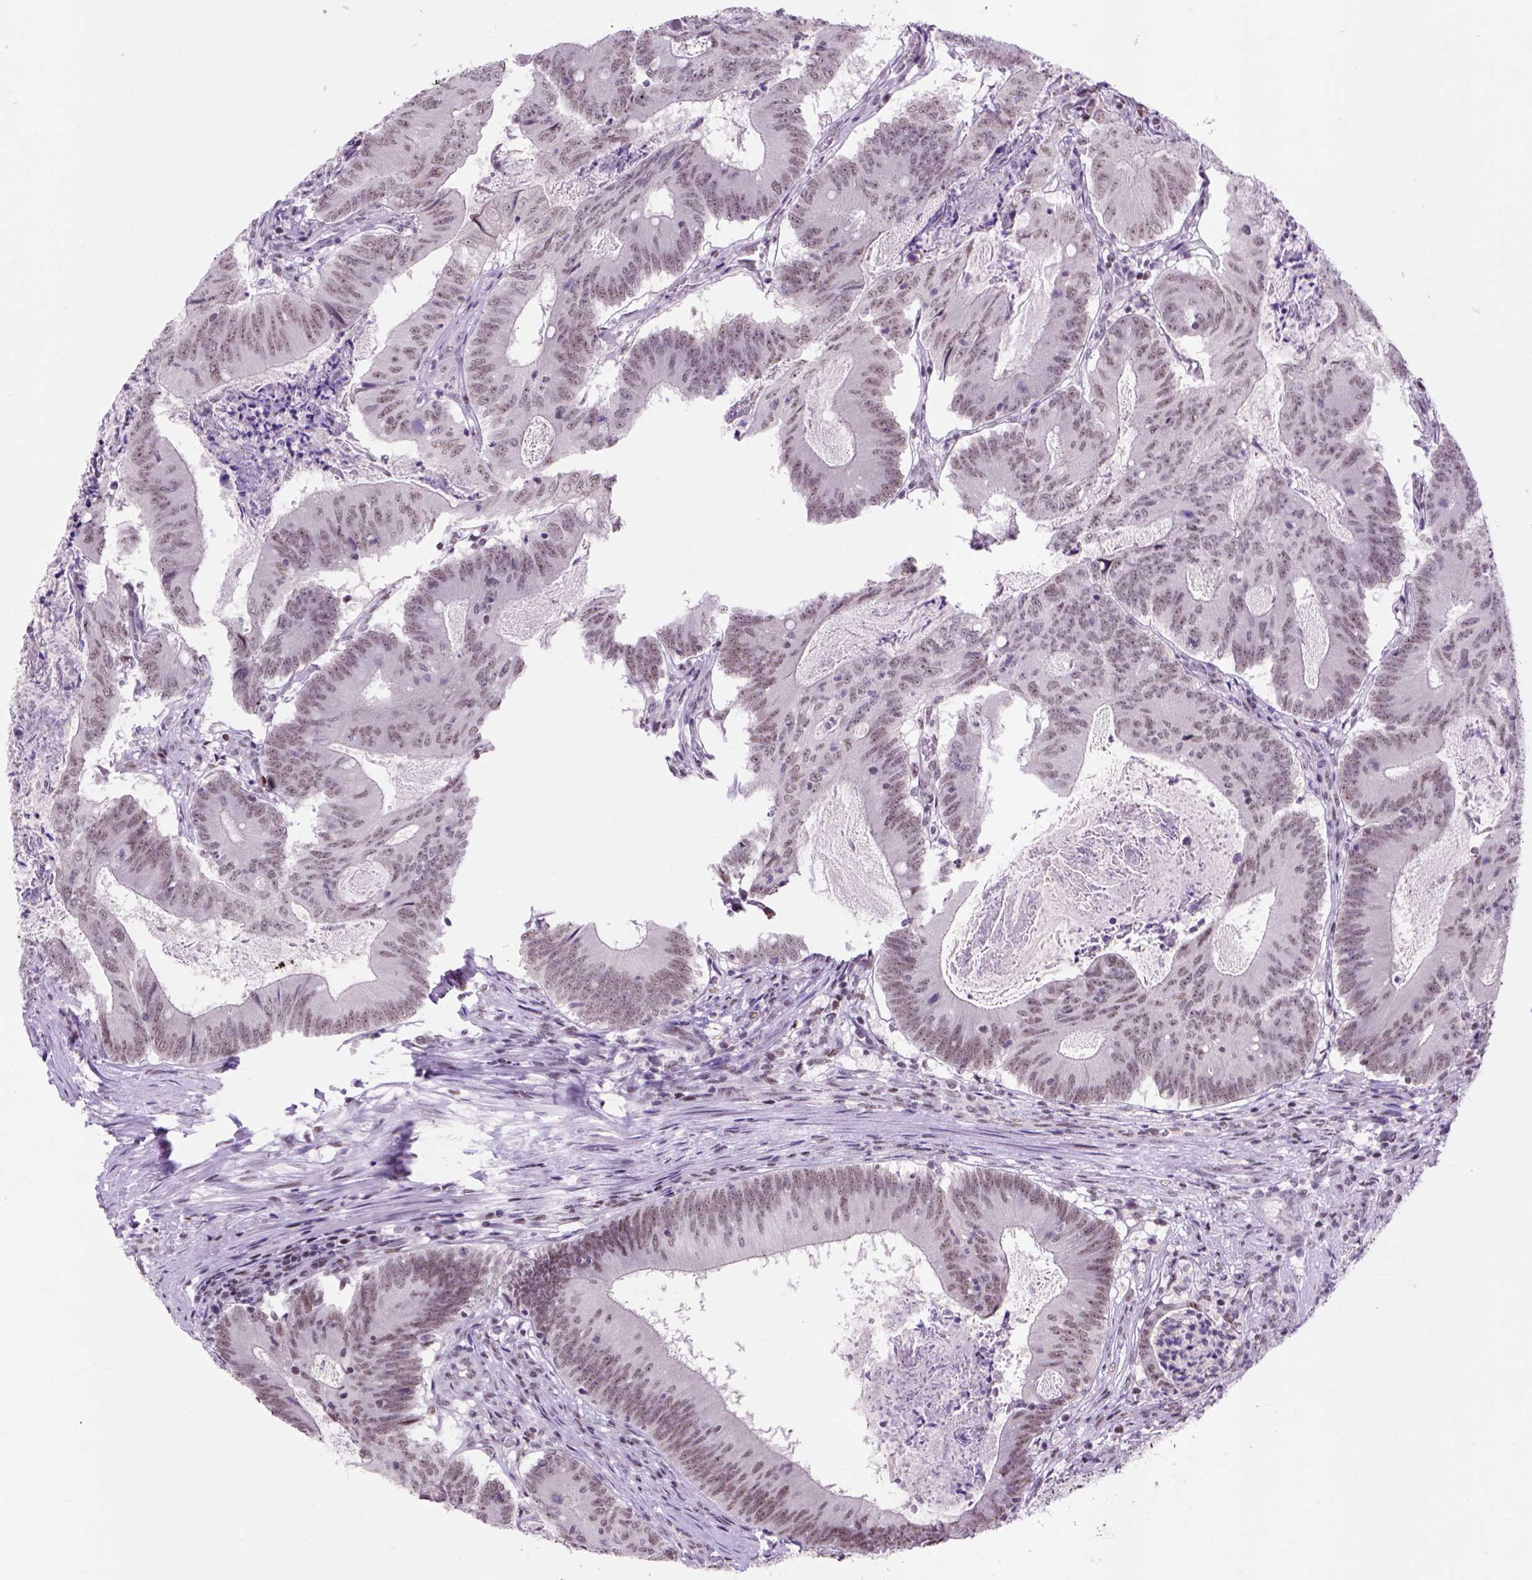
{"staining": {"intensity": "weak", "quantity": "25%-75%", "location": "nuclear"}, "tissue": "colorectal cancer", "cell_type": "Tumor cells", "image_type": "cancer", "snomed": [{"axis": "morphology", "description": "Adenocarcinoma, NOS"}, {"axis": "topography", "description": "Colon"}], "caption": "Immunohistochemistry (IHC) of human adenocarcinoma (colorectal) exhibits low levels of weak nuclear expression in about 25%-75% of tumor cells.", "gene": "TBPL1", "patient": {"sex": "female", "age": 70}}